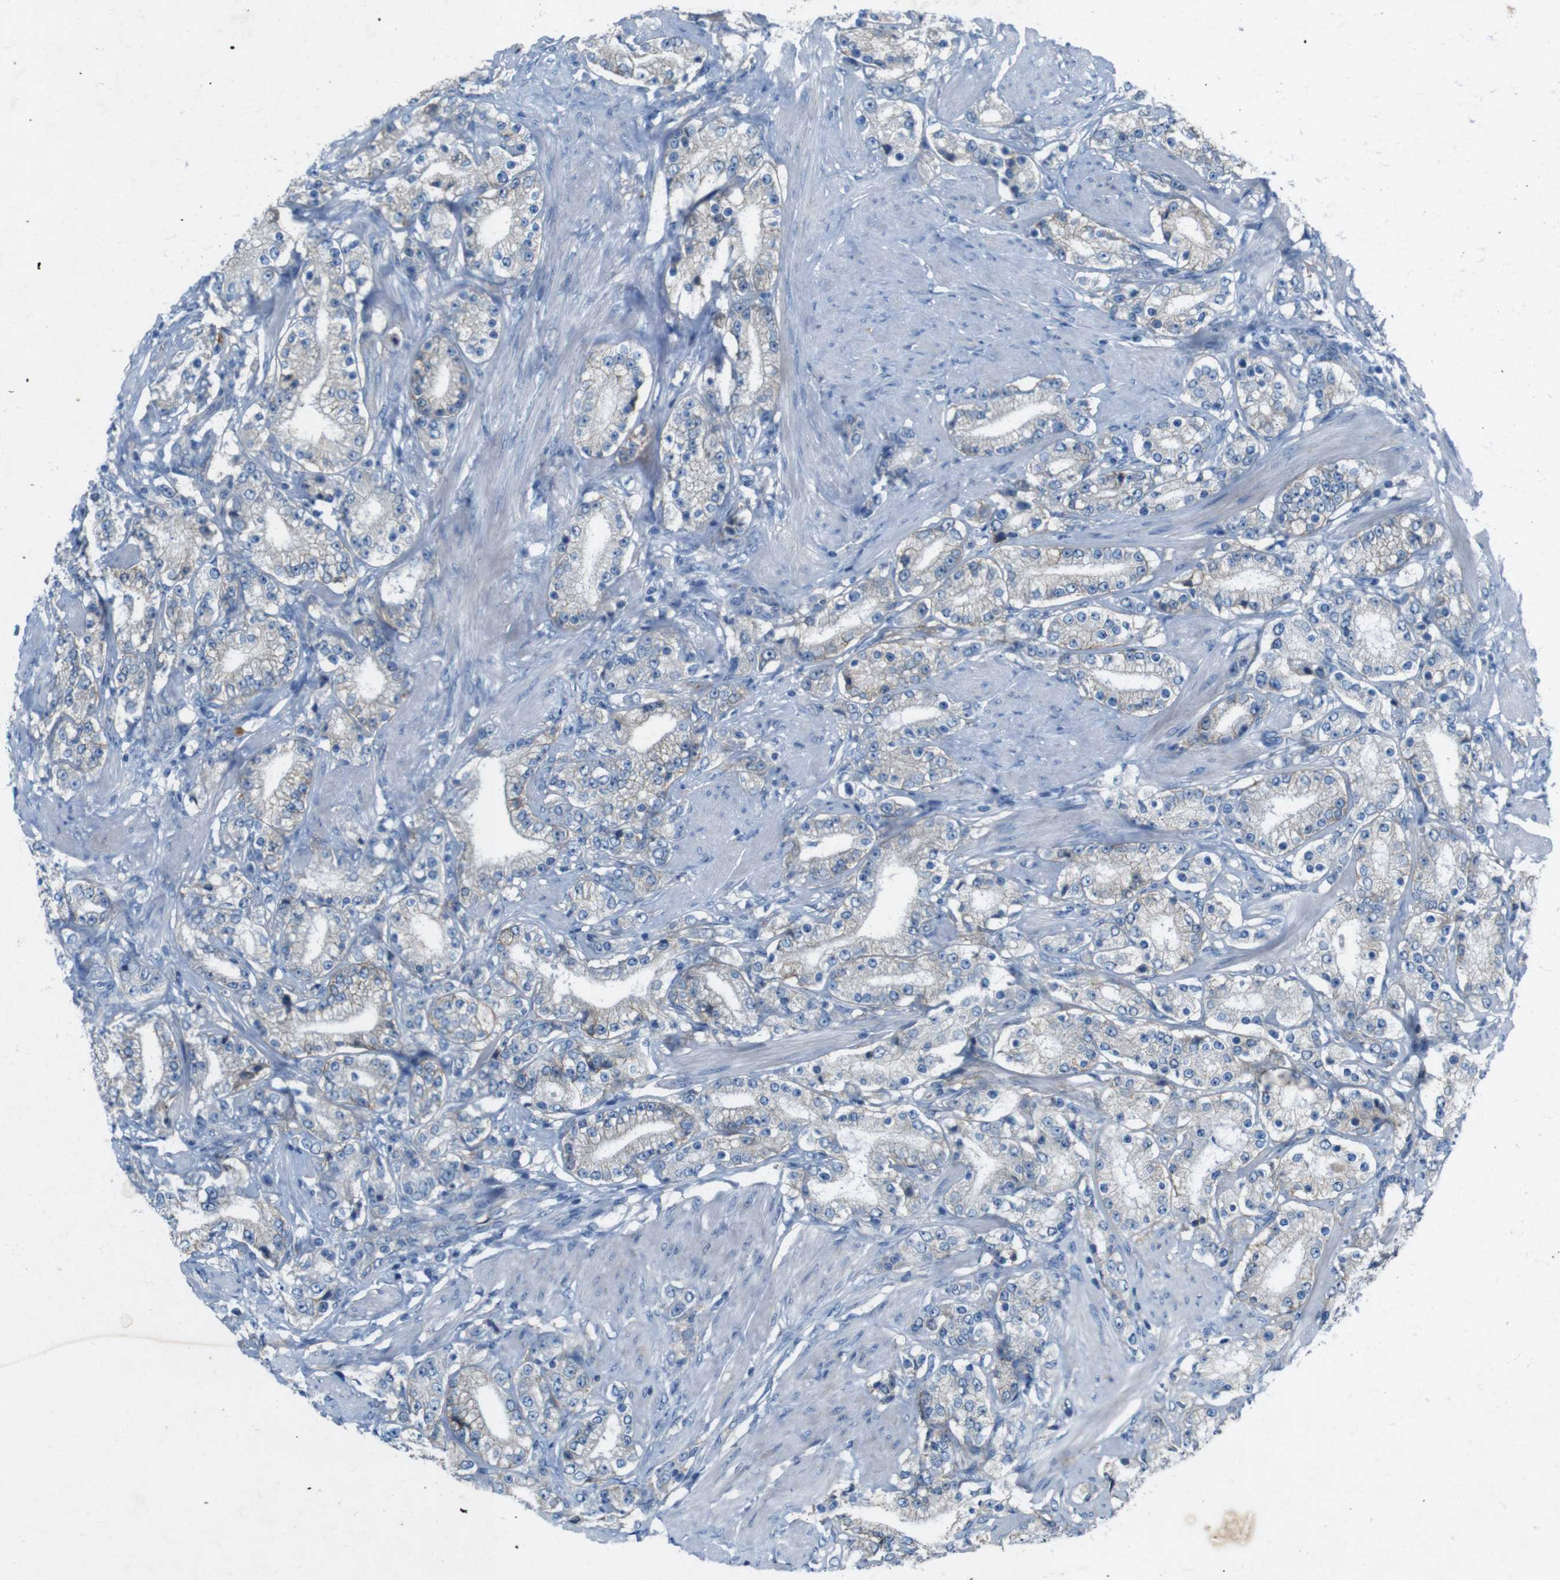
{"staining": {"intensity": "negative", "quantity": "none", "location": "none"}, "tissue": "prostate cancer", "cell_type": "Tumor cells", "image_type": "cancer", "snomed": [{"axis": "morphology", "description": "Adenocarcinoma, Low grade"}, {"axis": "topography", "description": "Prostate"}], "caption": "DAB immunohistochemical staining of prostate adenocarcinoma (low-grade) demonstrates no significant expression in tumor cells. (DAB (3,3'-diaminobenzidine) immunohistochemistry (IHC) with hematoxylin counter stain).", "gene": "PVR", "patient": {"sex": "male", "age": 63}}